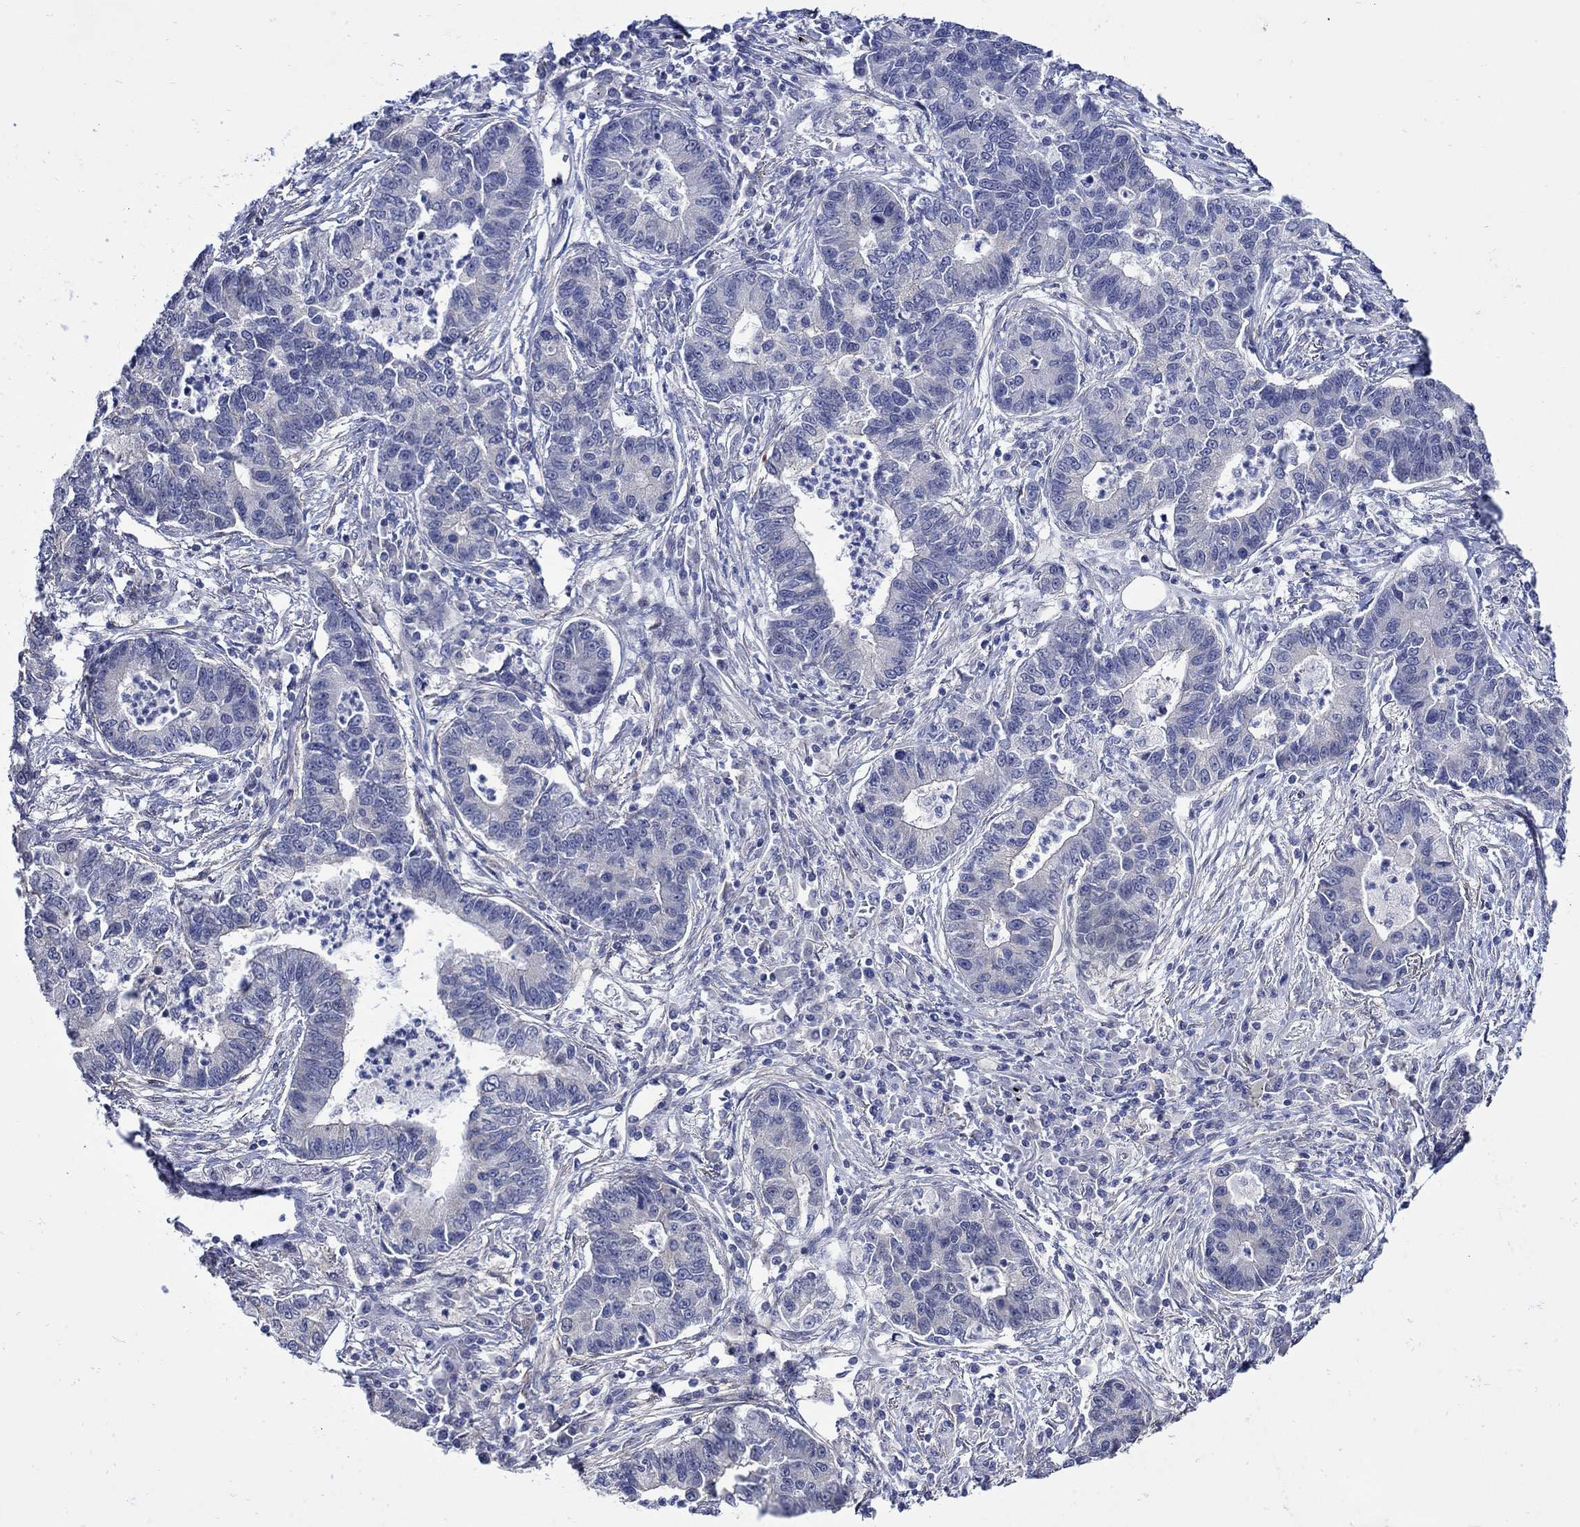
{"staining": {"intensity": "weak", "quantity": "<25%", "location": "cytoplasmic/membranous"}, "tissue": "lung cancer", "cell_type": "Tumor cells", "image_type": "cancer", "snomed": [{"axis": "morphology", "description": "Adenocarcinoma, NOS"}, {"axis": "topography", "description": "Lung"}], "caption": "Immunohistochemistry (IHC) image of adenocarcinoma (lung) stained for a protein (brown), which displays no positivity in tumor cells.", "gene": "SCN7A", "patient": {"sex": "female", "age": 57}}